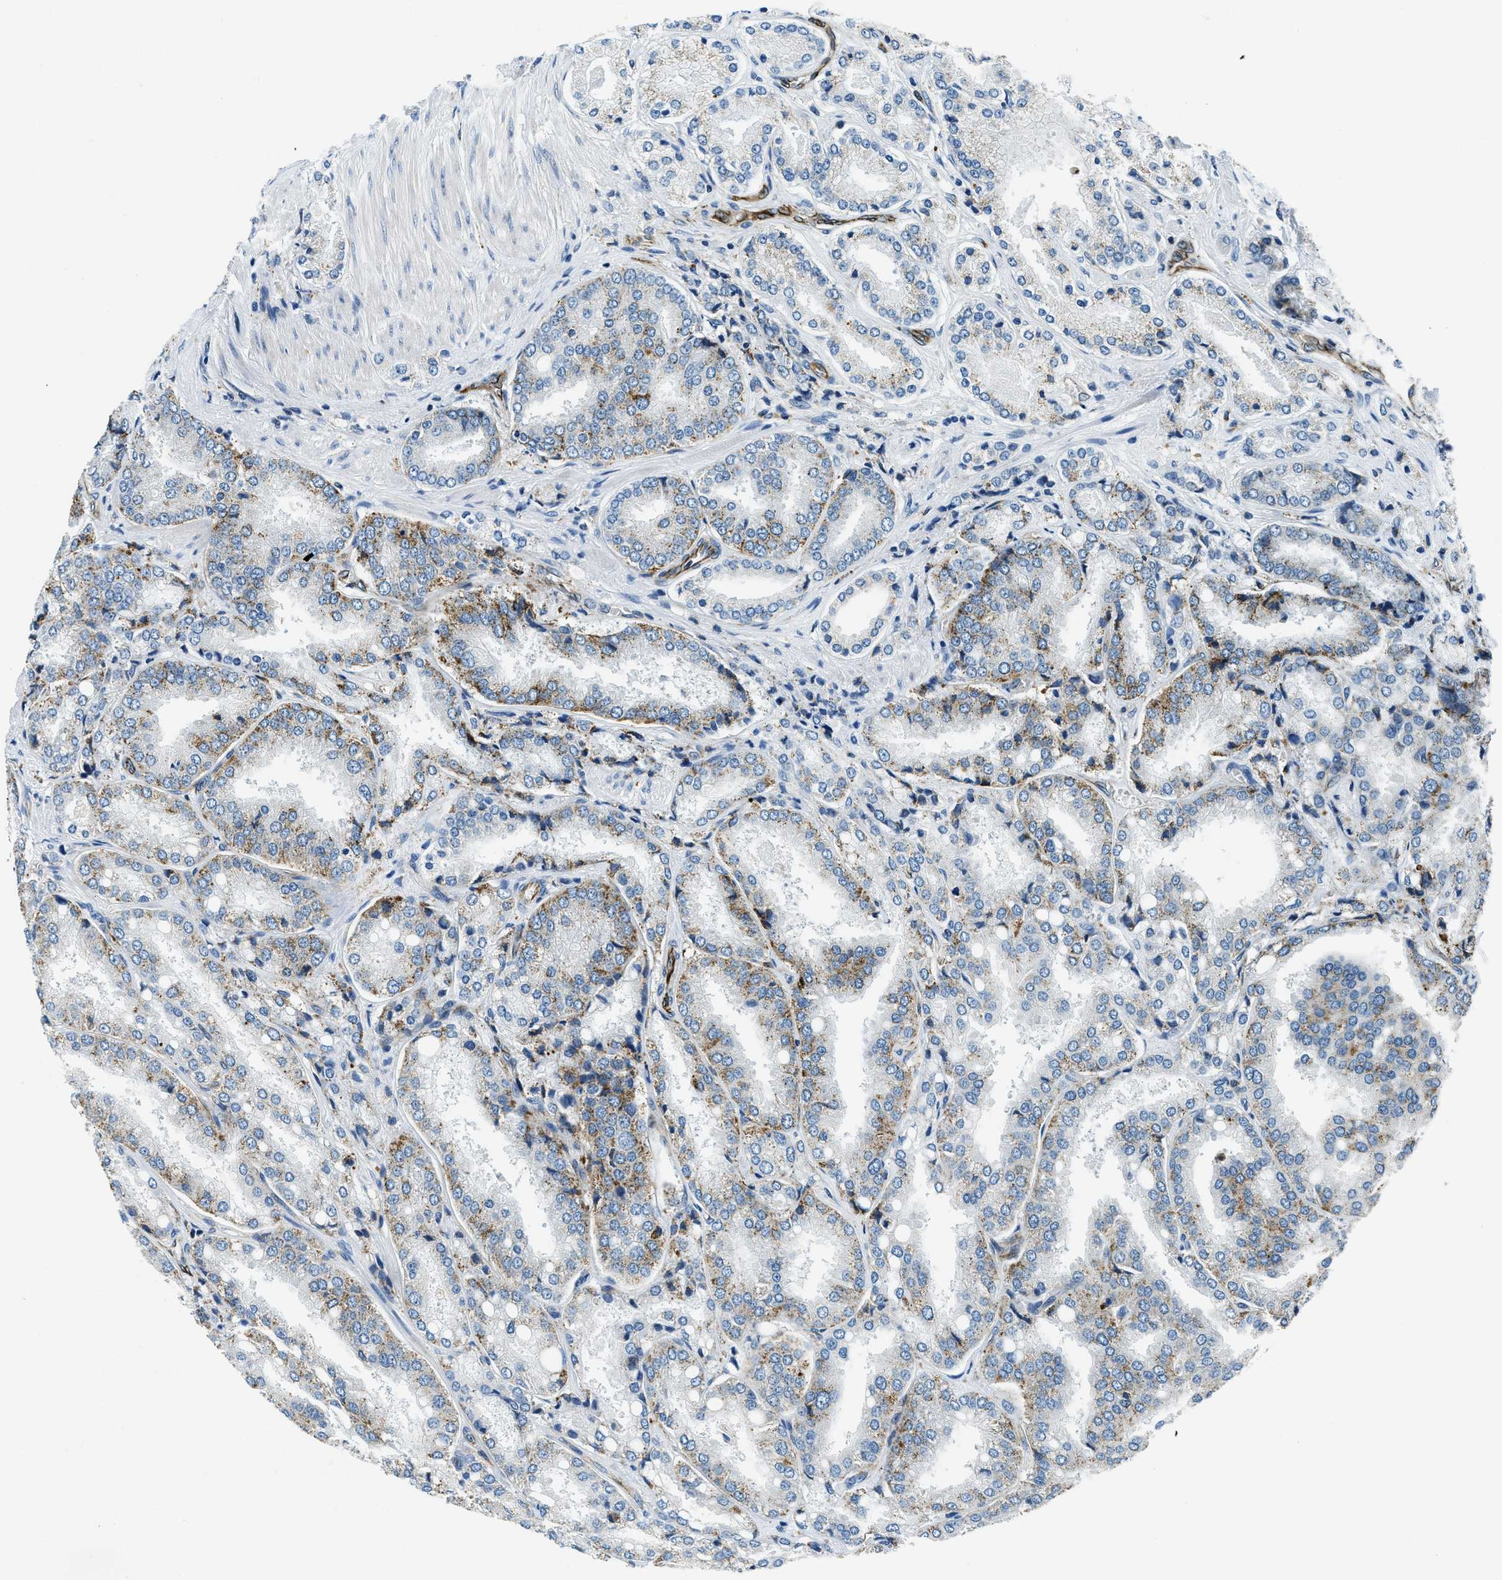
{"staining": {"intensity": "moderate", "quantity": "25%-75%", "location": "cytoplasmic/membranous"}, "tissue": "prostate cancer", "cell_type": "Tumor cells", "image_type": "cancer", "snomed": [{"axis": "morphology", "description": "Adenocarcinoma, High grade"}, {"axis": "topography", "description": "Prostate"}], "caption": "Protein staining shows moderate cytoplasmic/membranous expression in about 25%-75% of tumor cells in prostate cancer. Using DAB (3,3'-diaminobenzidine) (brown) and hematoxylin (blue) stains, captured at high magnification using brightfield microscopy.", "gene": "GNS", "patient": {"sex": "male", "age": 50}}